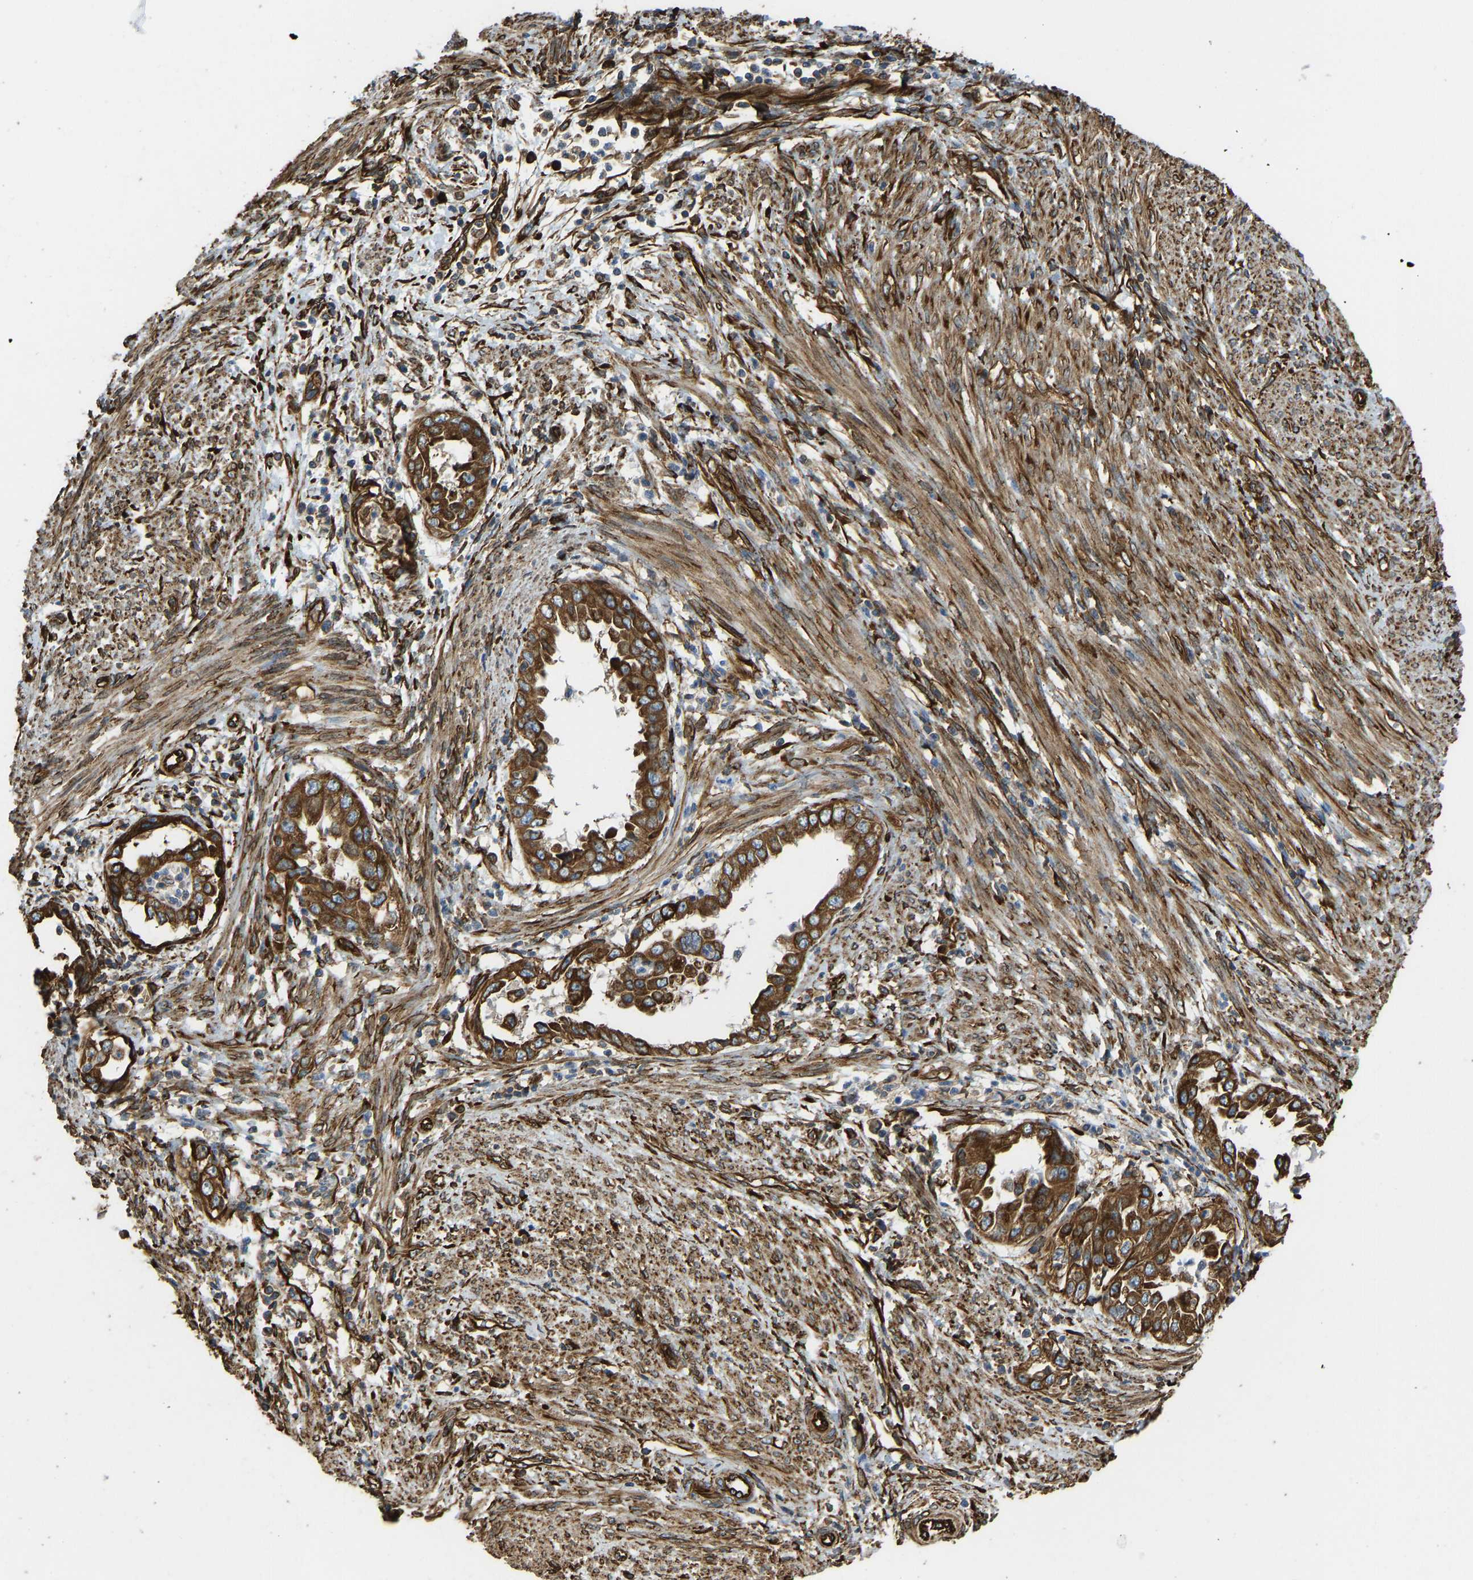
{"staining": {"intensity": "strong", "quantity": ">75%", "location": "cytoplasmic/membranous"}, "tissue": "endometrial cancer", "cell_type": "Tumor cells", "image_type": "cancer", "snomed": [{"axis": "morphology", "description": "Adenocarcinoma, NOS"}, {"axis": "topography", "description": "Endometrium"}], "caption": "A high amount of strong cytoplasmic/membranous staining is present in about >75% of tumor cells in adenocarcinoma (endometrial) tissue. The staining is performed using DAB brown chromogen to label protein expression. The nuclei are counter-stained blue using hematoxylin.", "gene": "BEX3", "patient": {"sex": "female", "age": 85}}